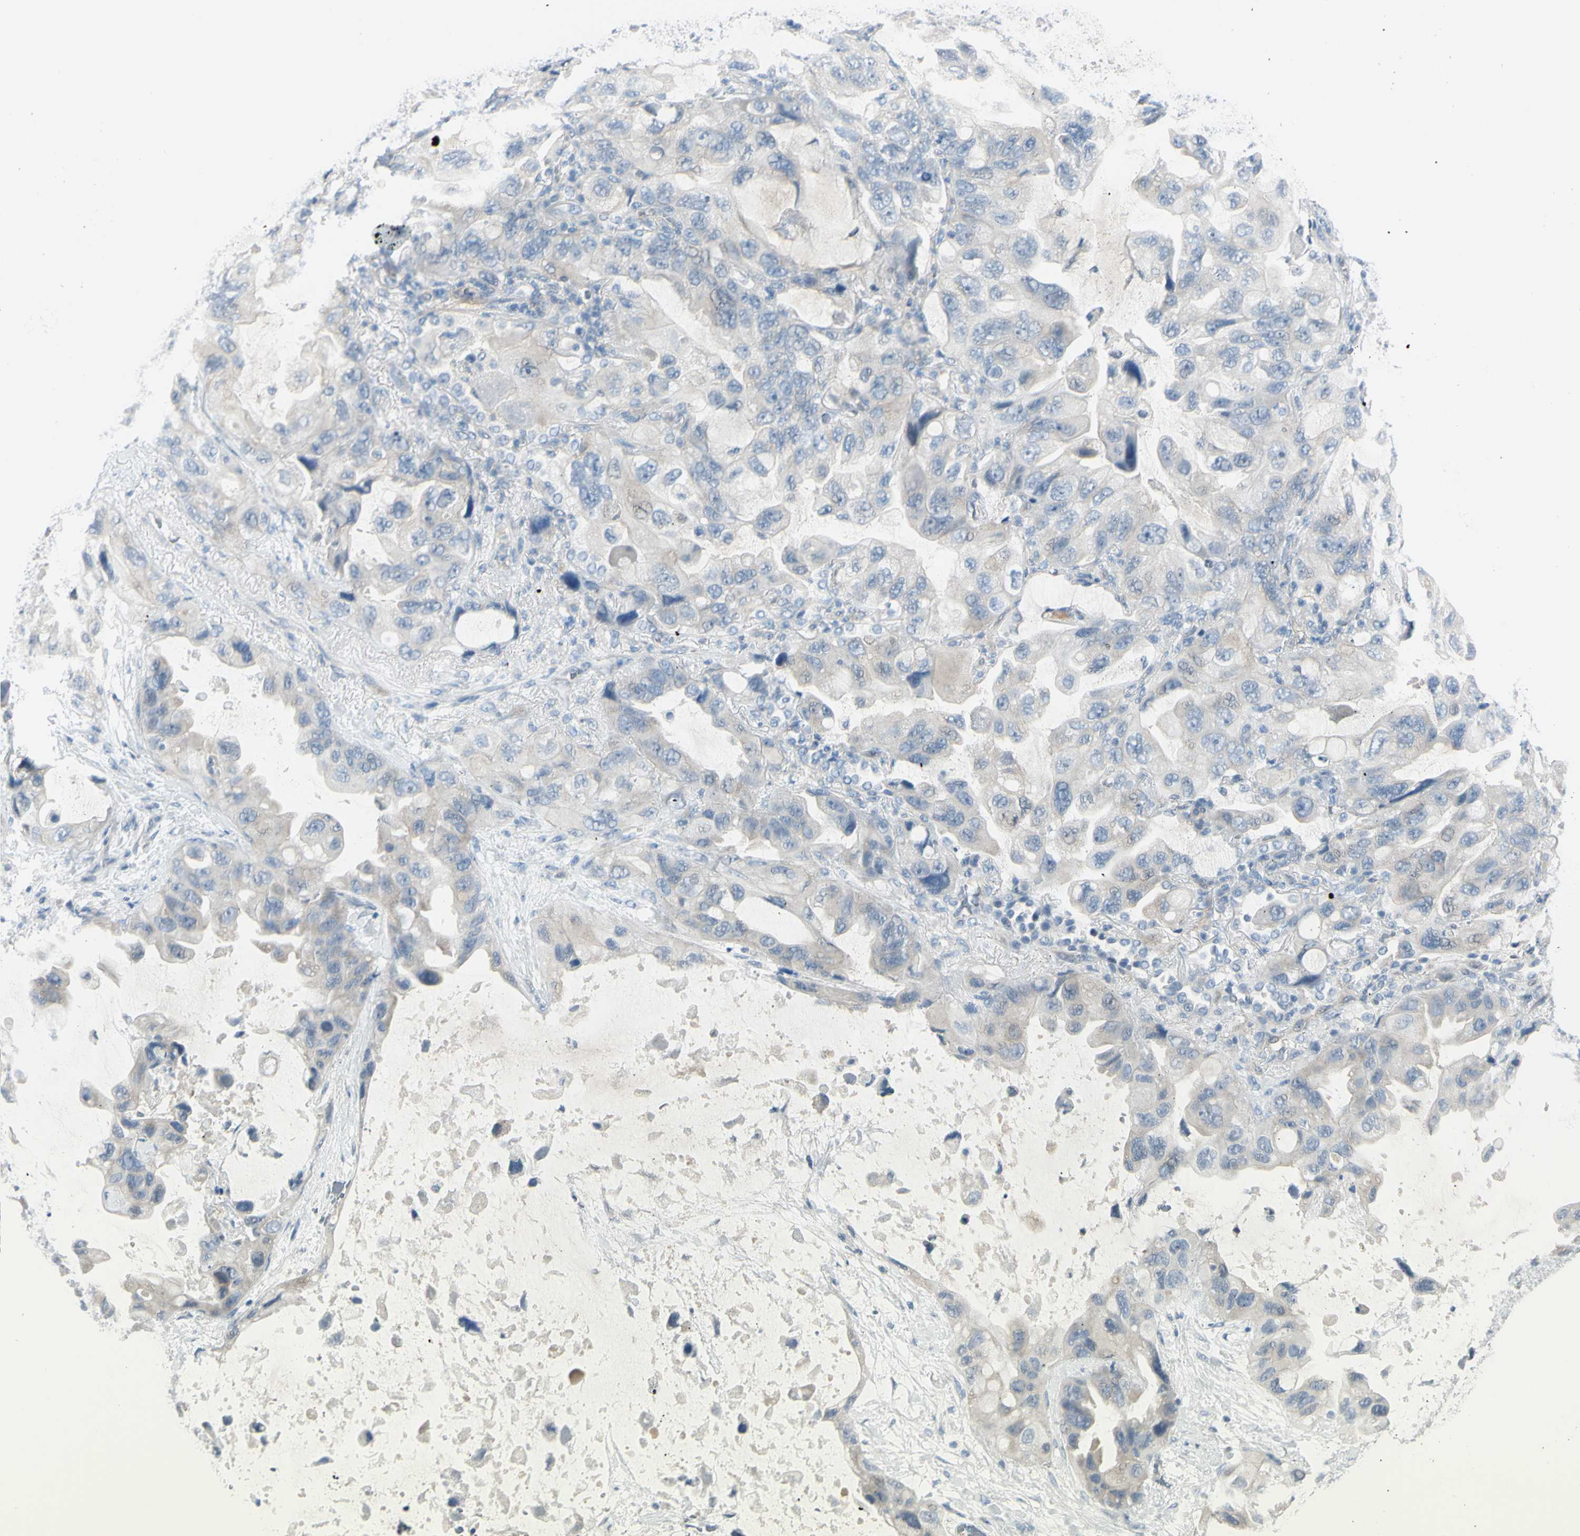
{"staining": {"intensity": "weak", "quantity": "<25%", "location": "cytoplasmic/membranous"}, "tissue": "lung cancer", "cell_type": "Tumor cells", "image_type": "cancer", "snomed": [{"axis": "morphology", "description": "Squamous cell carcinoma, NOS"}, {"axis": "topography", "description": "Lung"}], "caption": "DAB (3,3'-diaminobenzidine) immunohistochemical staining of lung cancer (squamous cell carcinoma) displays no significant staining in tumor cells.", "gene": "ASB9", "patient": {"sex": "female", "age": 73}}